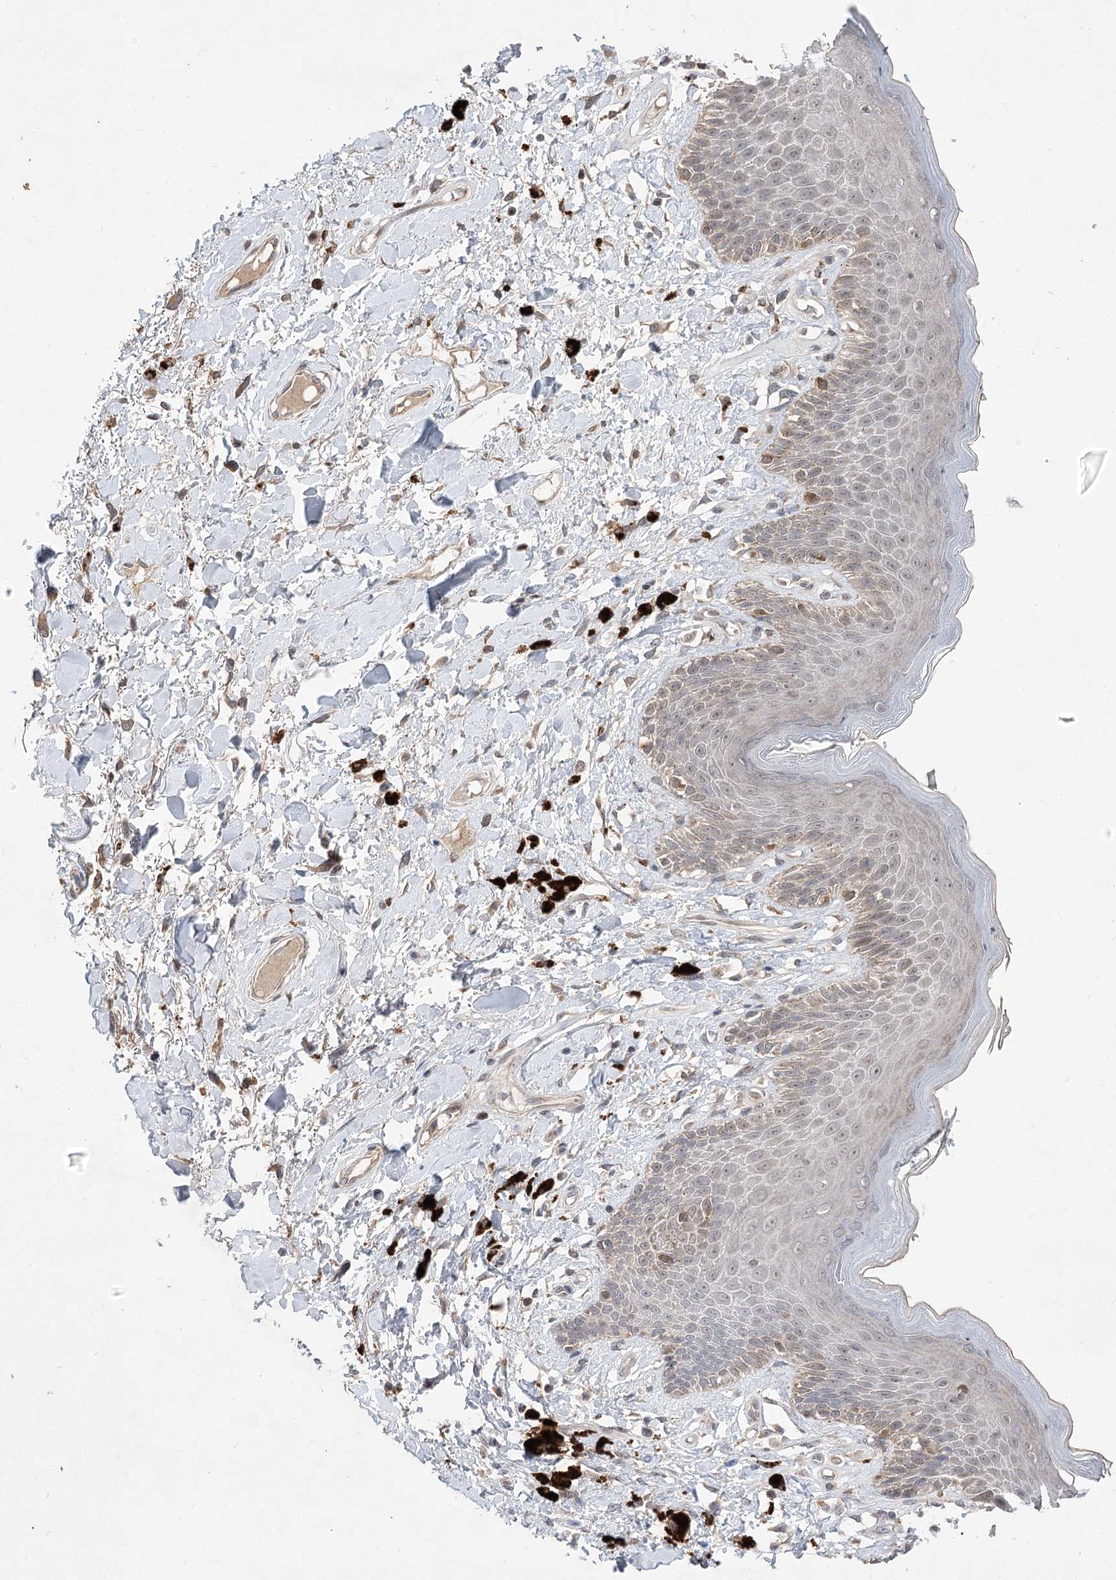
{"staining": {"intensity": "moderate", "quantity": "<25%", "location": "cytoplasmic/membranous"}, "tissue": "skin", "cell_type": "Epidermal cells", "image_type": "normal", "snomed": [{"axis": "morphology", "description": "Normal tissue, NOS"}, {"axis": "topography", "description": "Anal"}], "caption": "Immunohistochemical staining of unremarkable skin exhibits <25% levels of moderate cytoplasmic/membranous protein expression in about <25% of epidermal cells.", "gene": "HELT", "patient": {"sex": "female", "age": 78}}